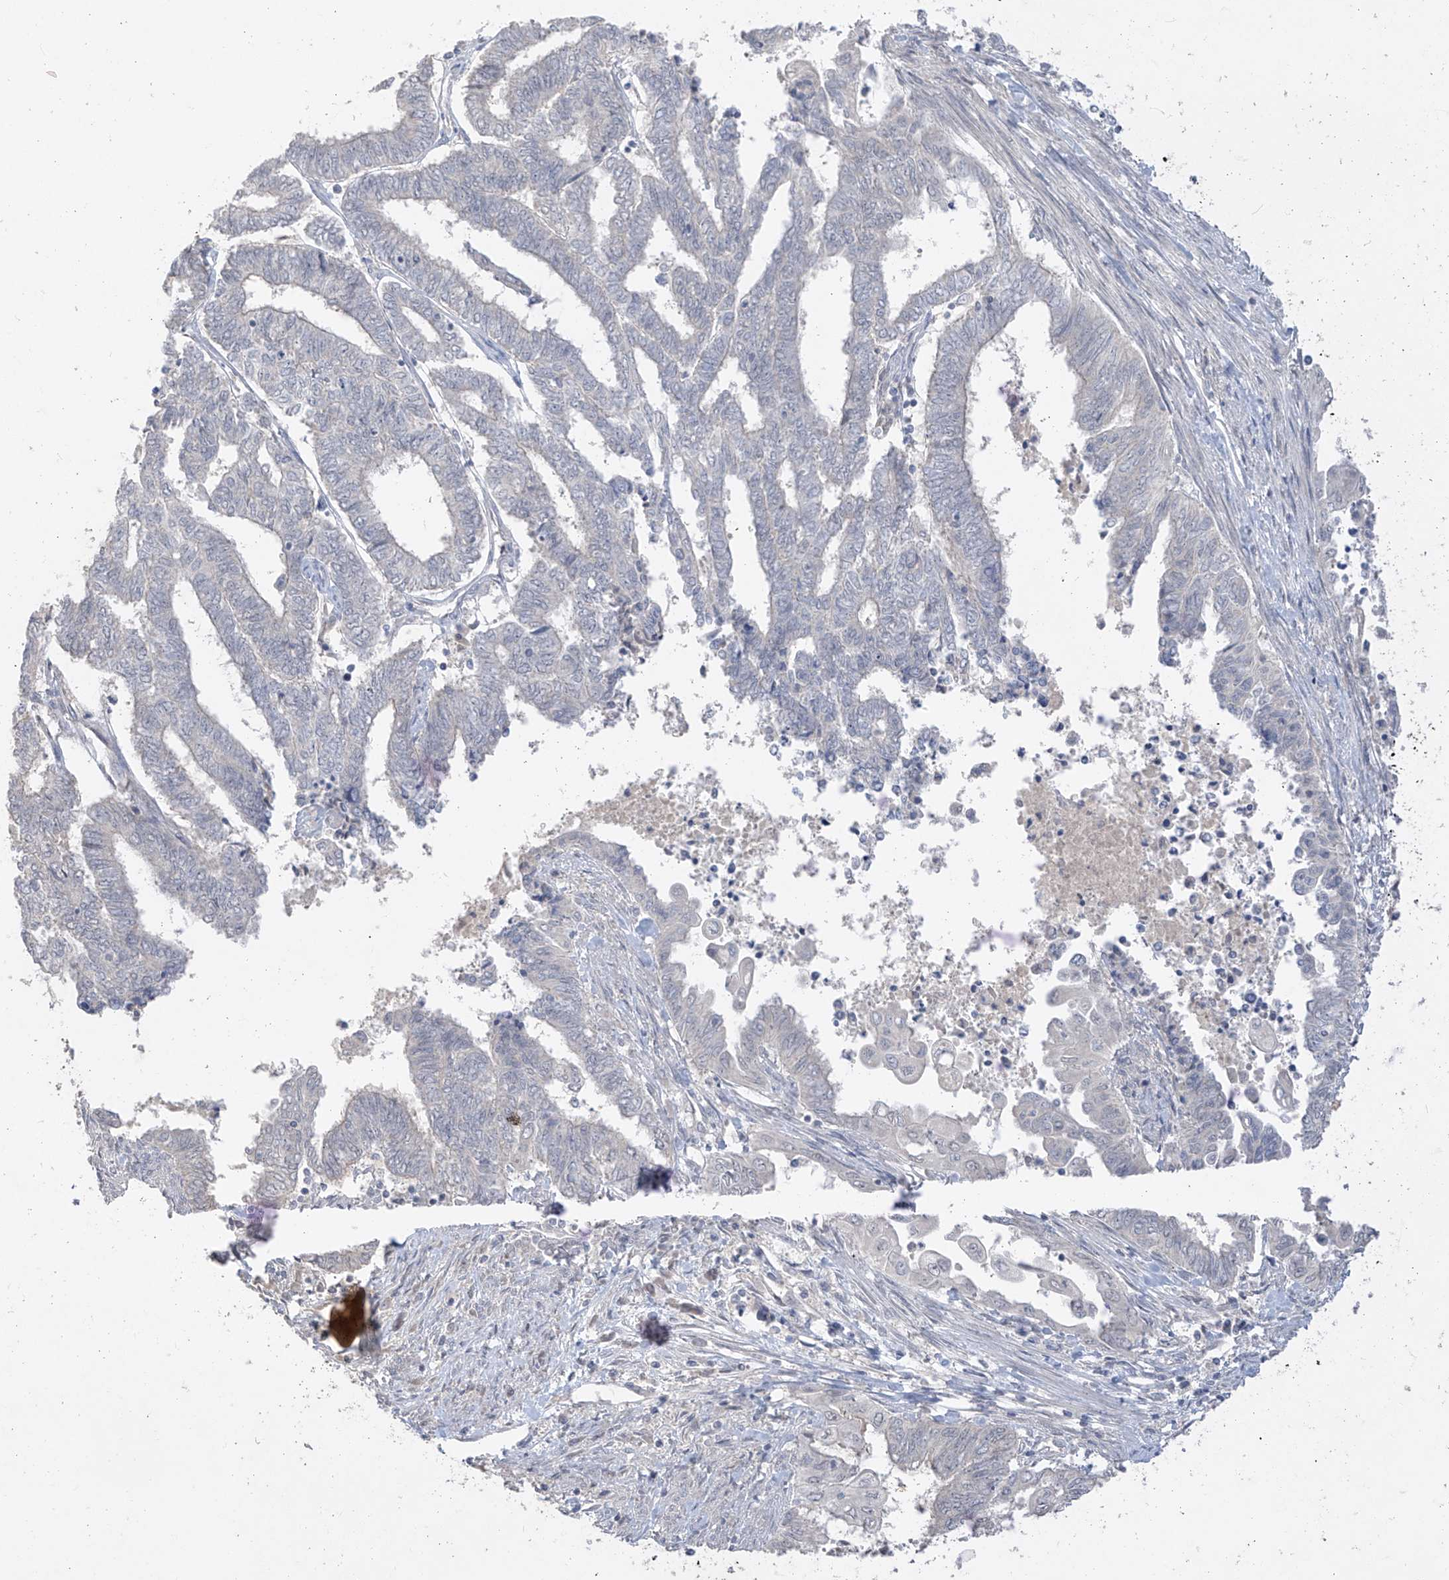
{"staining": {"intensity": "negative", "quantity": "none", "location": "none"}, "tissue": "endometrial cancer", "cell_type": "Tumor cells", "image_type": "cancer", "snomed": [{"axis": "morphology", "description": "Adenocarcinoma, NOS"}, {"axis": "topography", "description": "Uterus"}, {"axis": "topography", "description": "Endometrium"}], "caption": "Immunohistochemistry of human endometrial adenocarcinoma reveals no expression in tumor cells.", "gene": "ANGEL2", "patient": {"sex": "female", "age": 70}}